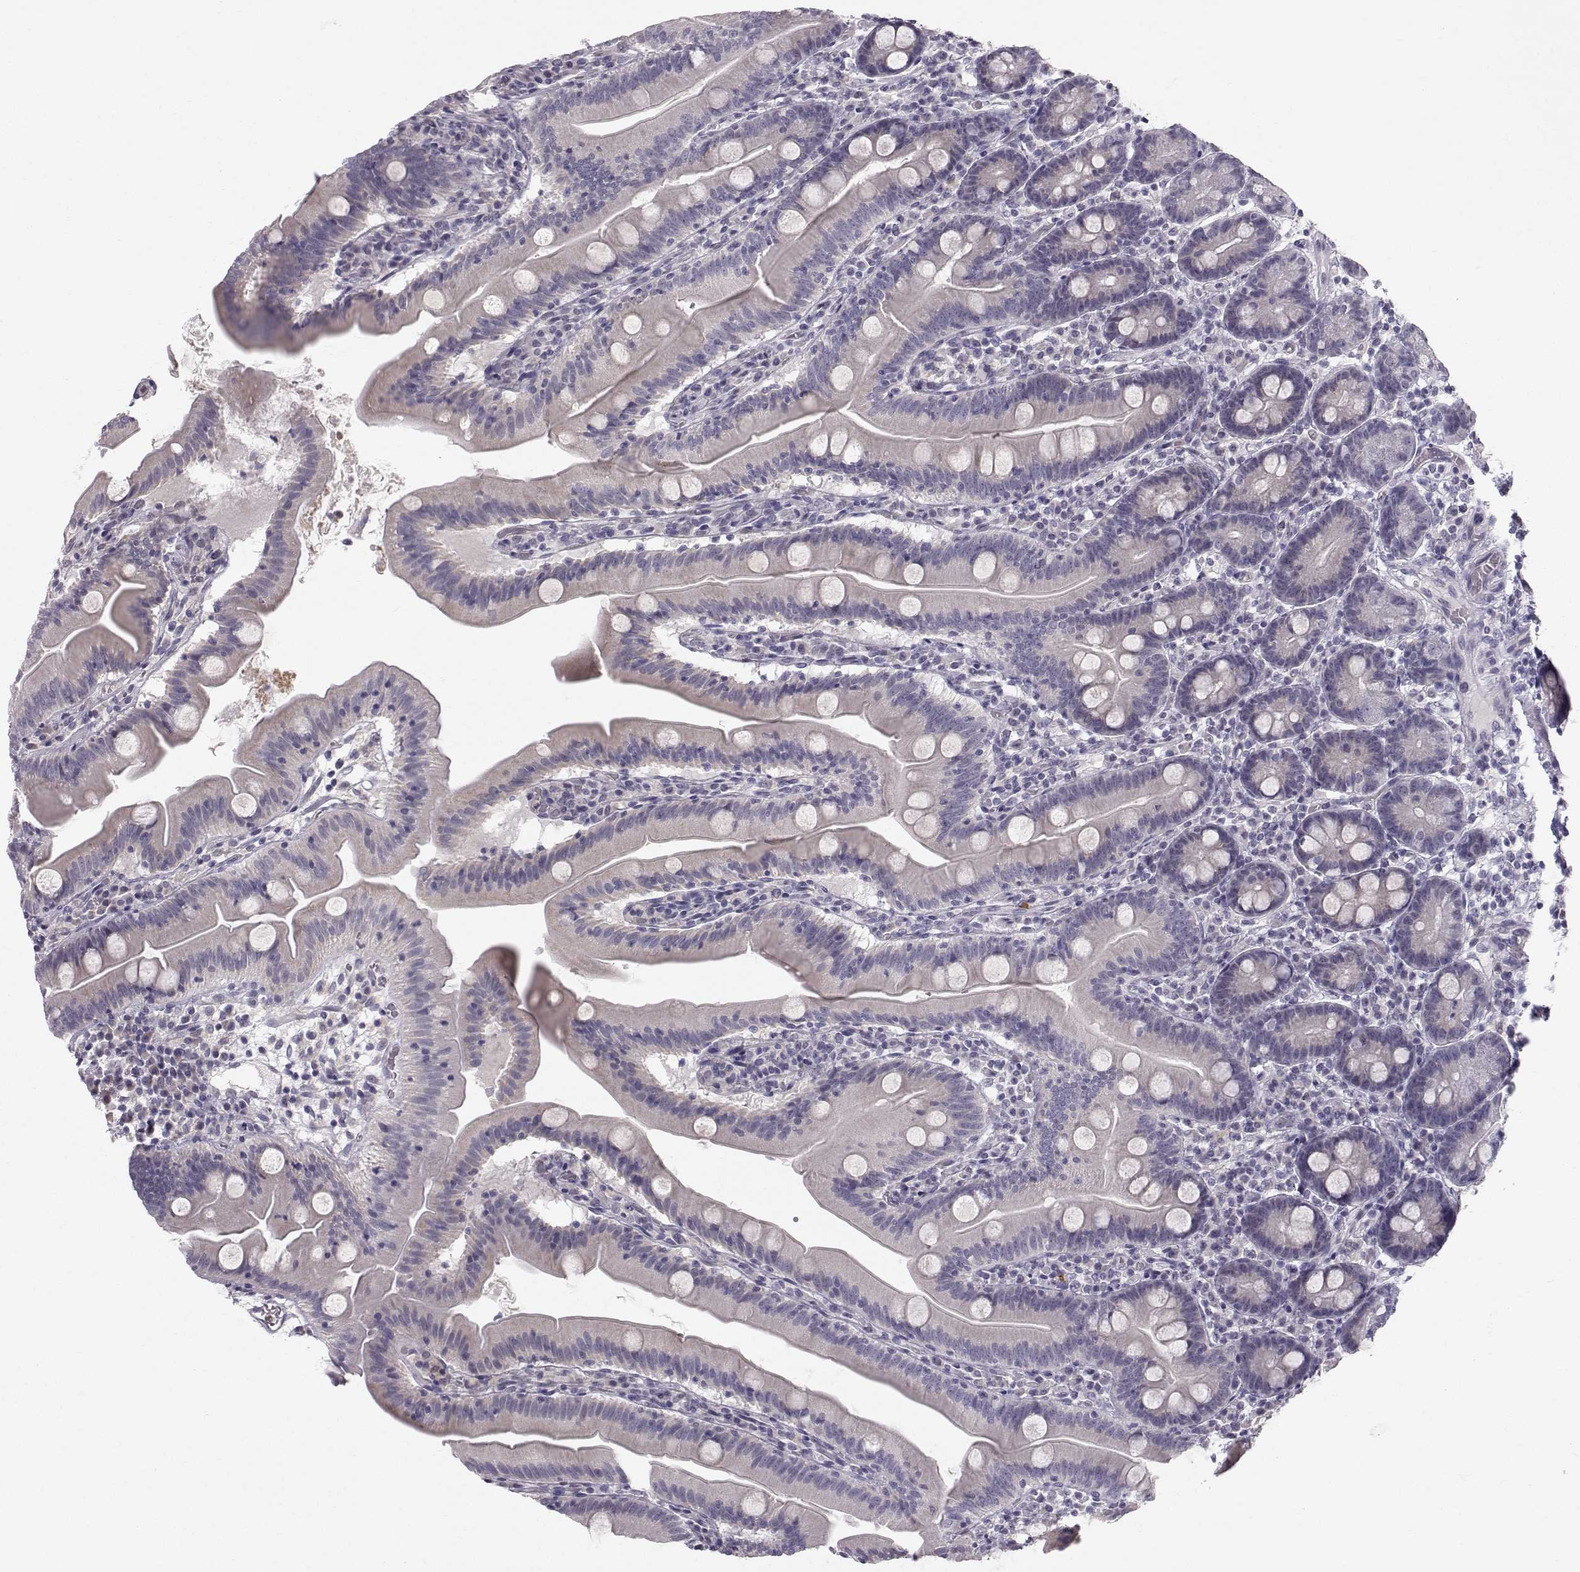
{"staining": {"intensity": "negative", "quantity": "none", "location": "none"}, "tissue": "small intestine", "cell_type": "Glandular cells", "image_type": "normal", "snomed": [{"axis": "morphology", "description": "Normal tissue, NOS"}, {"axis": "topography", "description": "Small intestine"}], "caption": "High power microscopy image of an immunohistochemistry photomicrograph of benign small intestine, revealing no significant staining in glandular cells.", "gene": "ZNF185", "patient": {"sex": "male", "age": 37}}